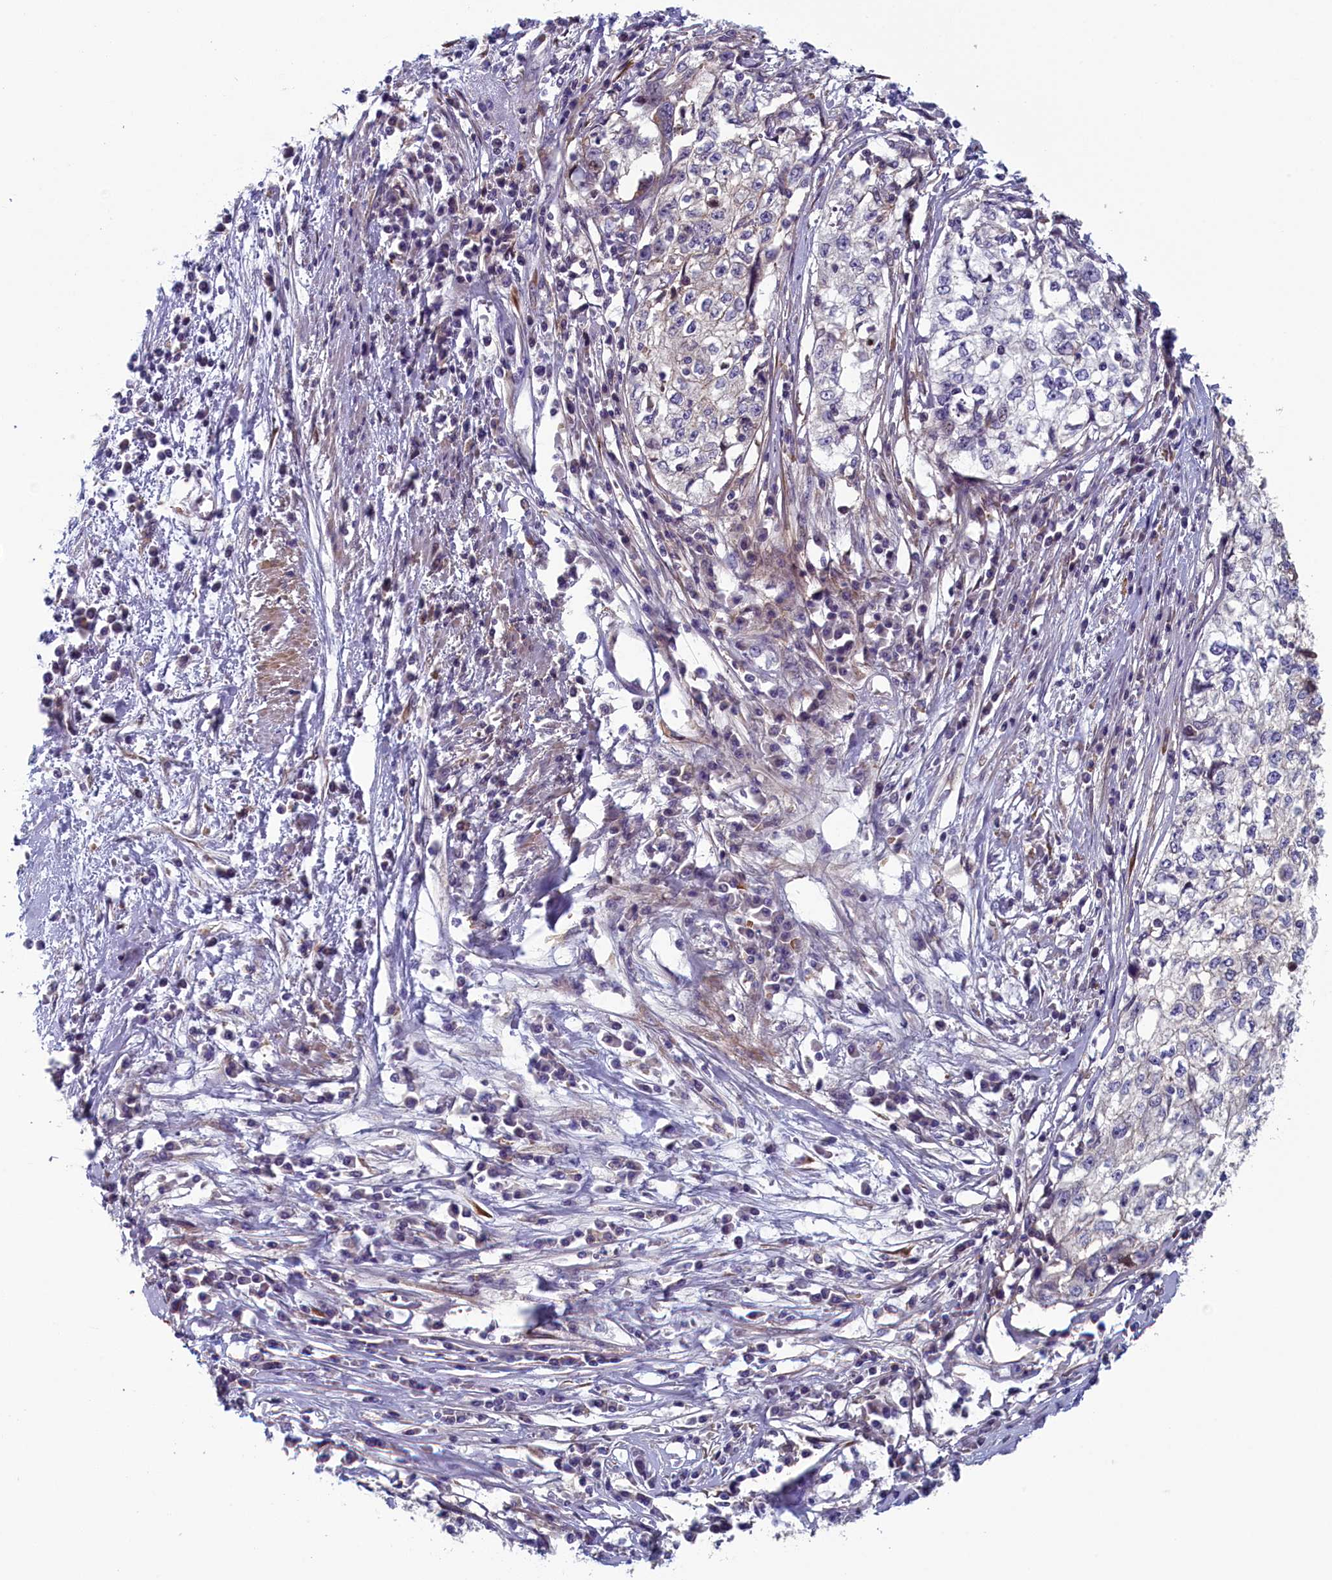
{"staining": {"intensity": "negative", "quantity": "none", "location": "none"}, "tissue": "cervical cancer", "cell_type": "Tumor cells", "image_type": "cancer", "snomed": [{"axis": "morphology", "description": "Squamous cell carcinoma, NOS"}, {"axis": "topography", "description": "Cervix"}], "caption": "IHC histopathology image of neoplastic tissue: squamous cell carcinoma (cervical) stained with DAB (3,3'-diaminobenzidine) shows no significant protein staining in tumor cells.", "gene": "ANKRD39", "patient": {"sex": "female", "age": 57}}